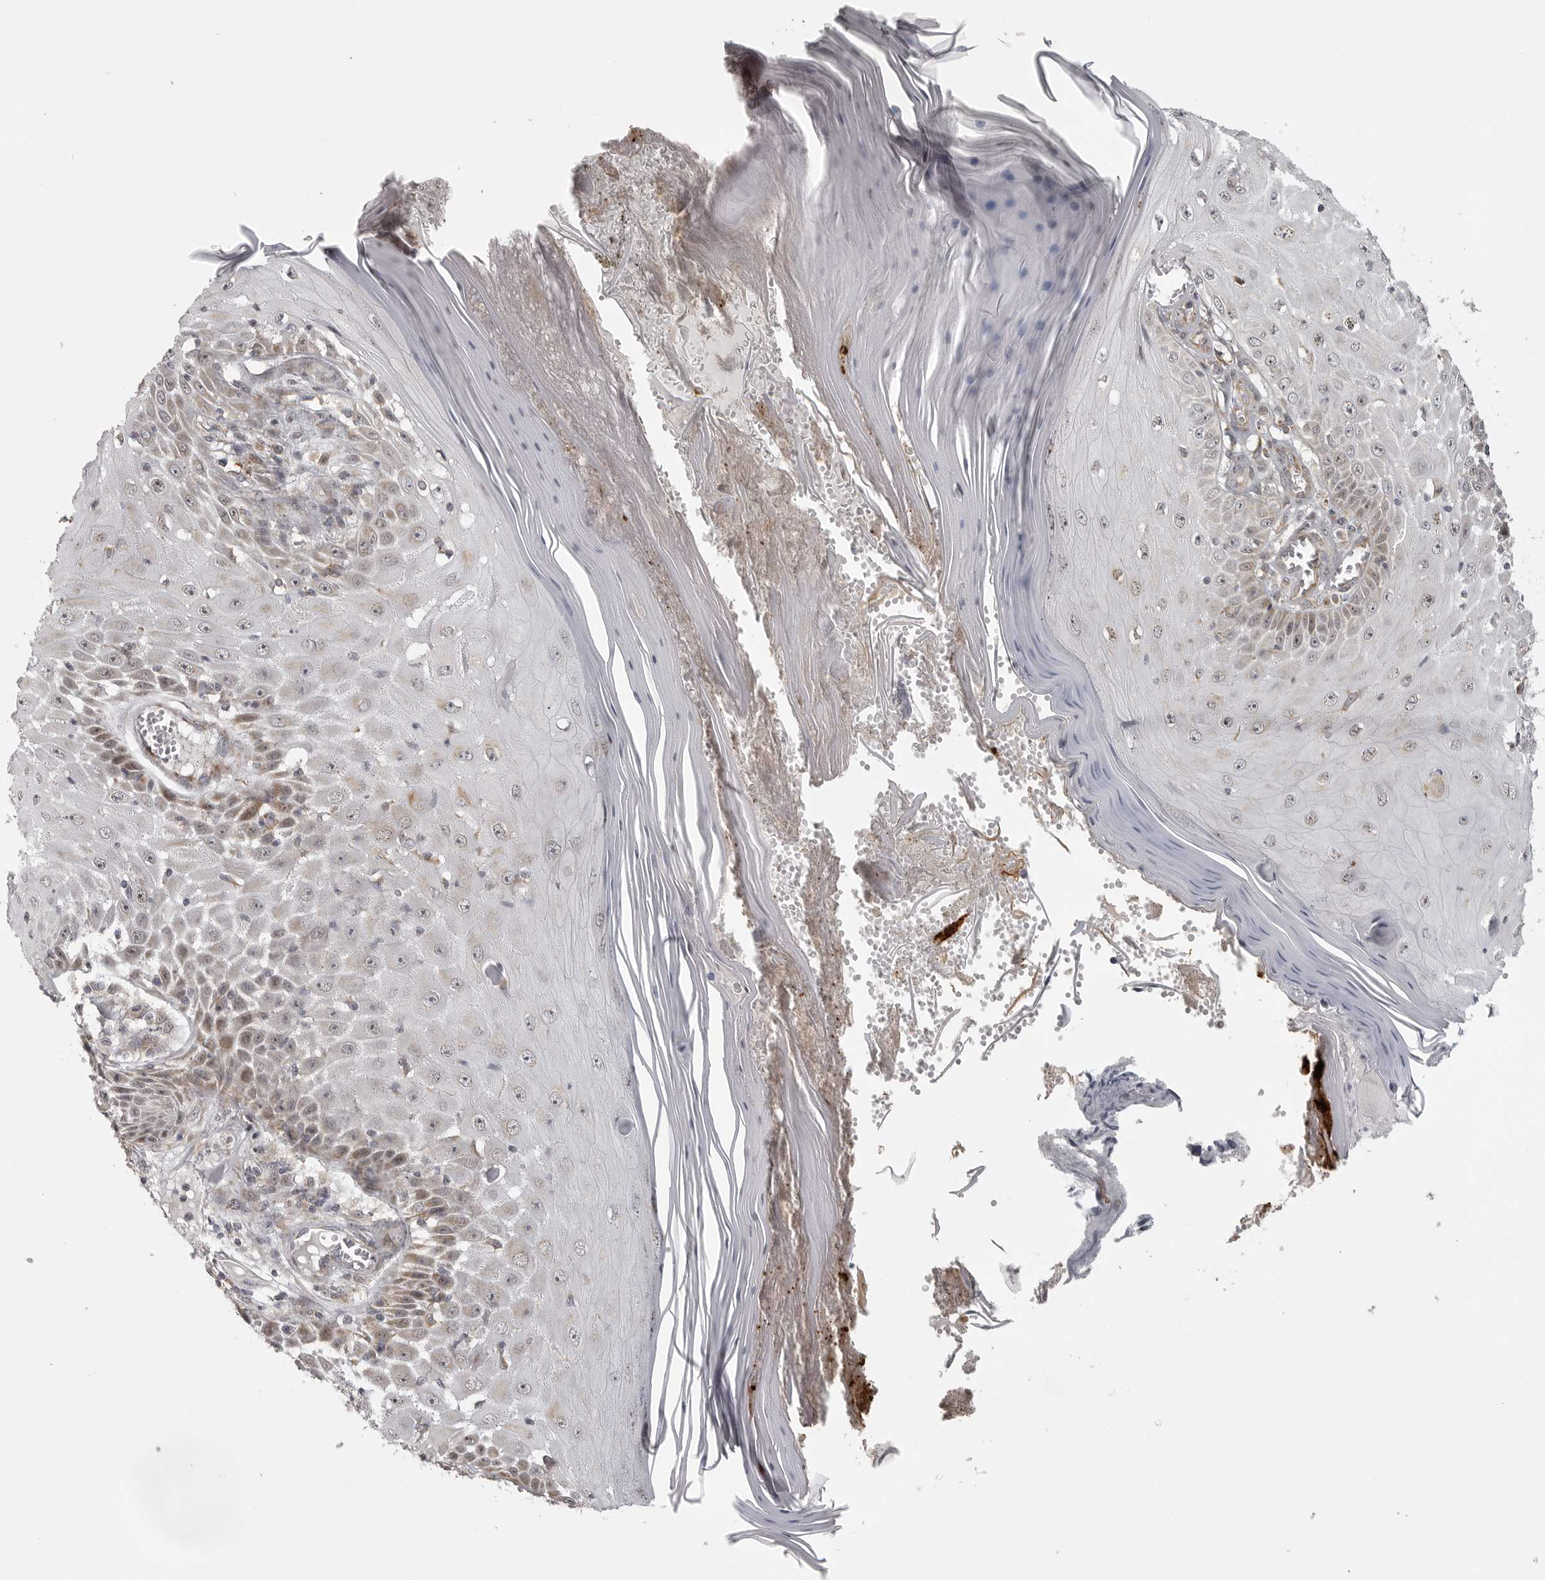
{"staining": {"intensity": "moderate", "quantity": "<25%", "location": "cytoplasmic/membranous,nuclear"}, "tissue": "skin cancer", "cell_type": "Tumor cells", "image_type": "cancer", "snomed": [{"axis": "morphology", "description": "Squamous cell carcinoma, NOS"}, {"axis": "topography", "description": "Skin"}], "caption": "Moderate cytoplasmic/membranous and nuclear expression is present in about <25% of tumor cells in skin squamous cell carcinoma. (IHC, brightfield microscopy, high magnification).", "gene": "POLE2", "patient": {"sex": "female", "age": 73}}